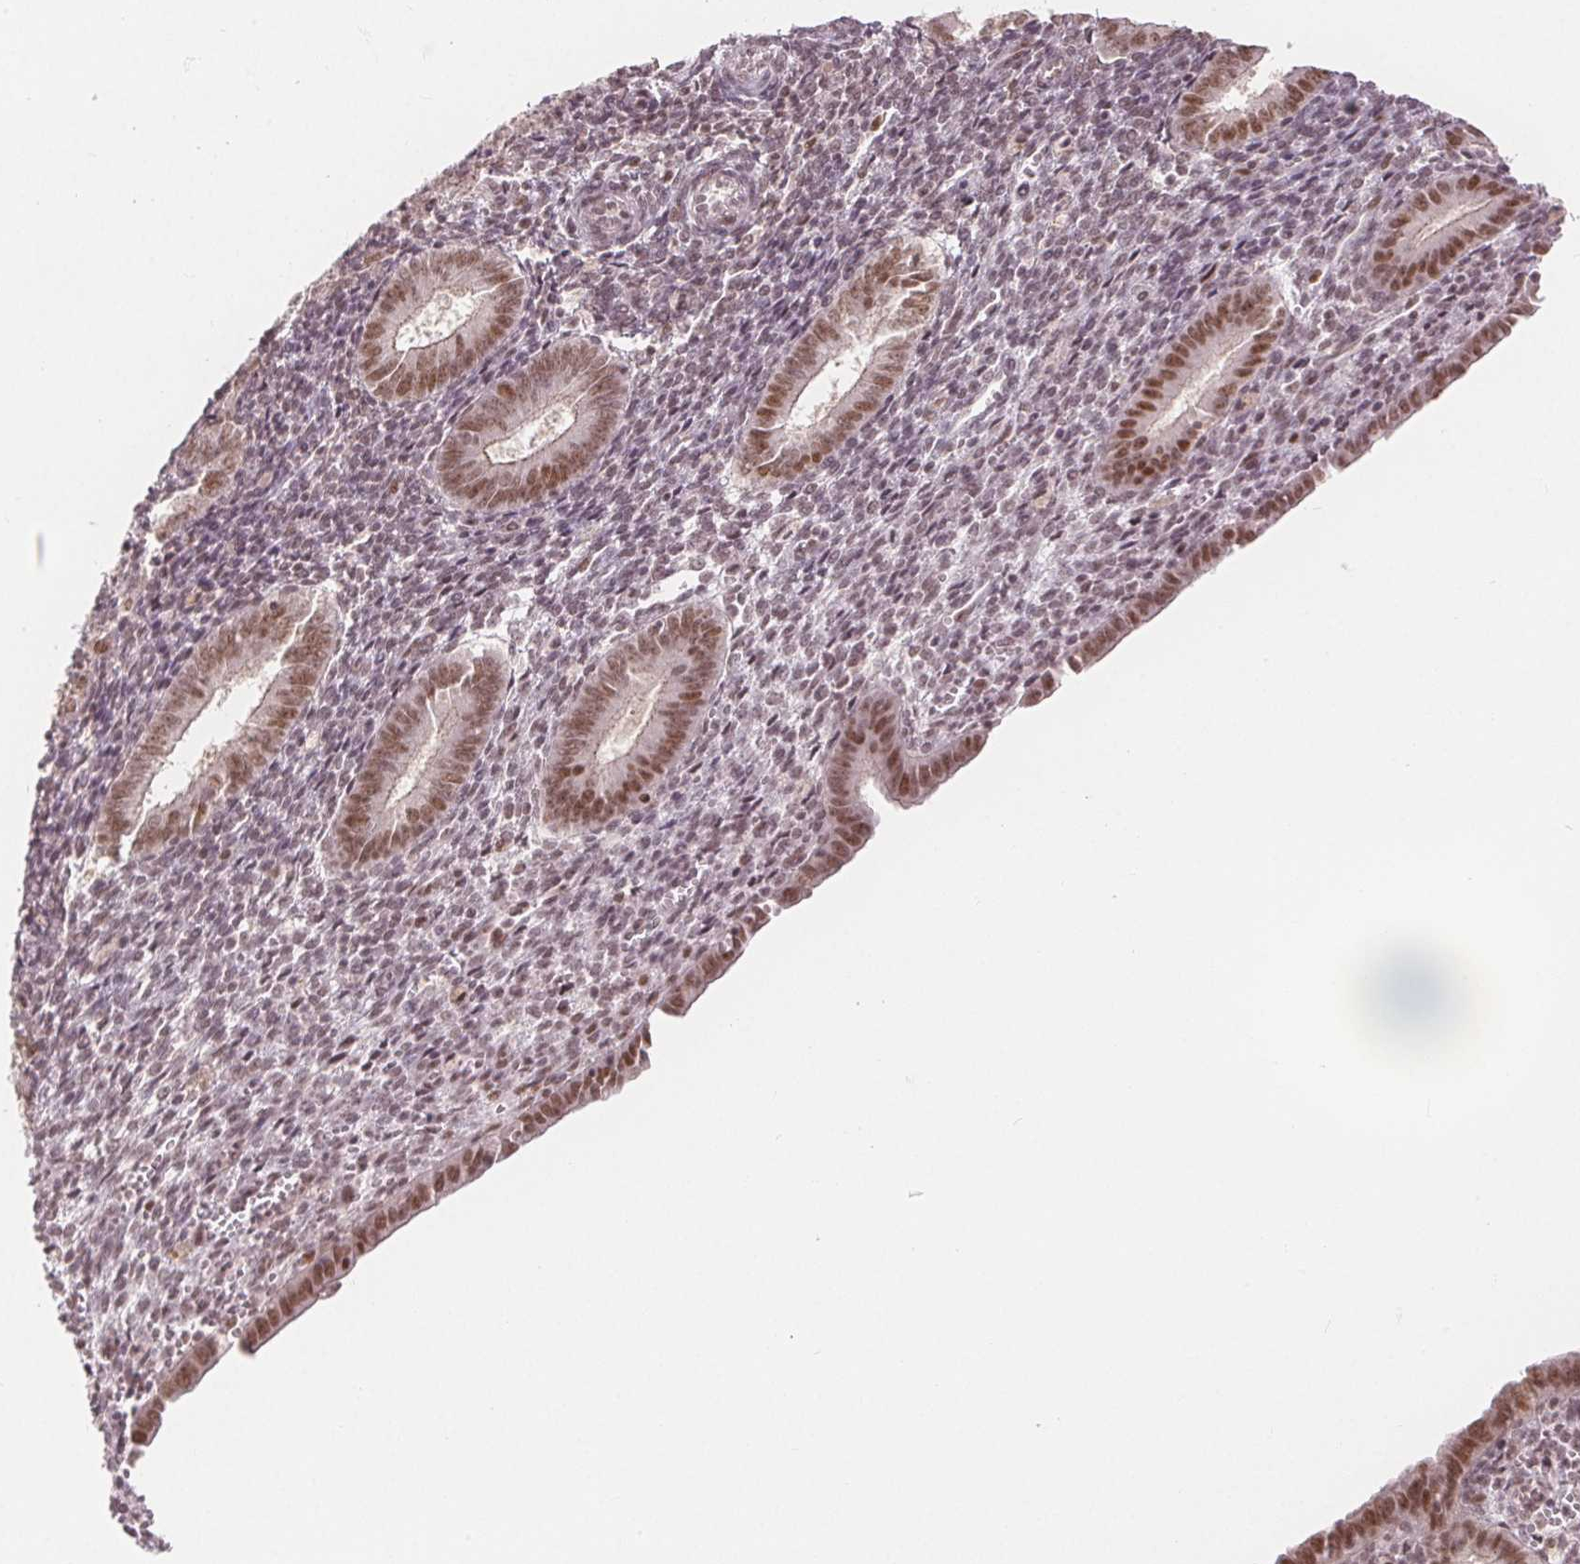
{"staining": {"intensity": "negative", "quantity": "none", "location": "none"}, "tissue": "endometrium", "cell_type": "Cells in endometrial stroma", "image_type": "normal", "snomed": [{"axis": "morphology", "description": "Normal tissue, NOS"}, {"axis": "topography", "description": "Endometrium"}], "caption": "Cells in endometrial stroma are negative for brown protein staining in unremarkable endometrium. (DAB (3,3'-diaminobenzidine) IHC visualized using brightfield microscopy, high magnification).", "gene": "DEK", "patient": {"sex": "female", "age": 25}}